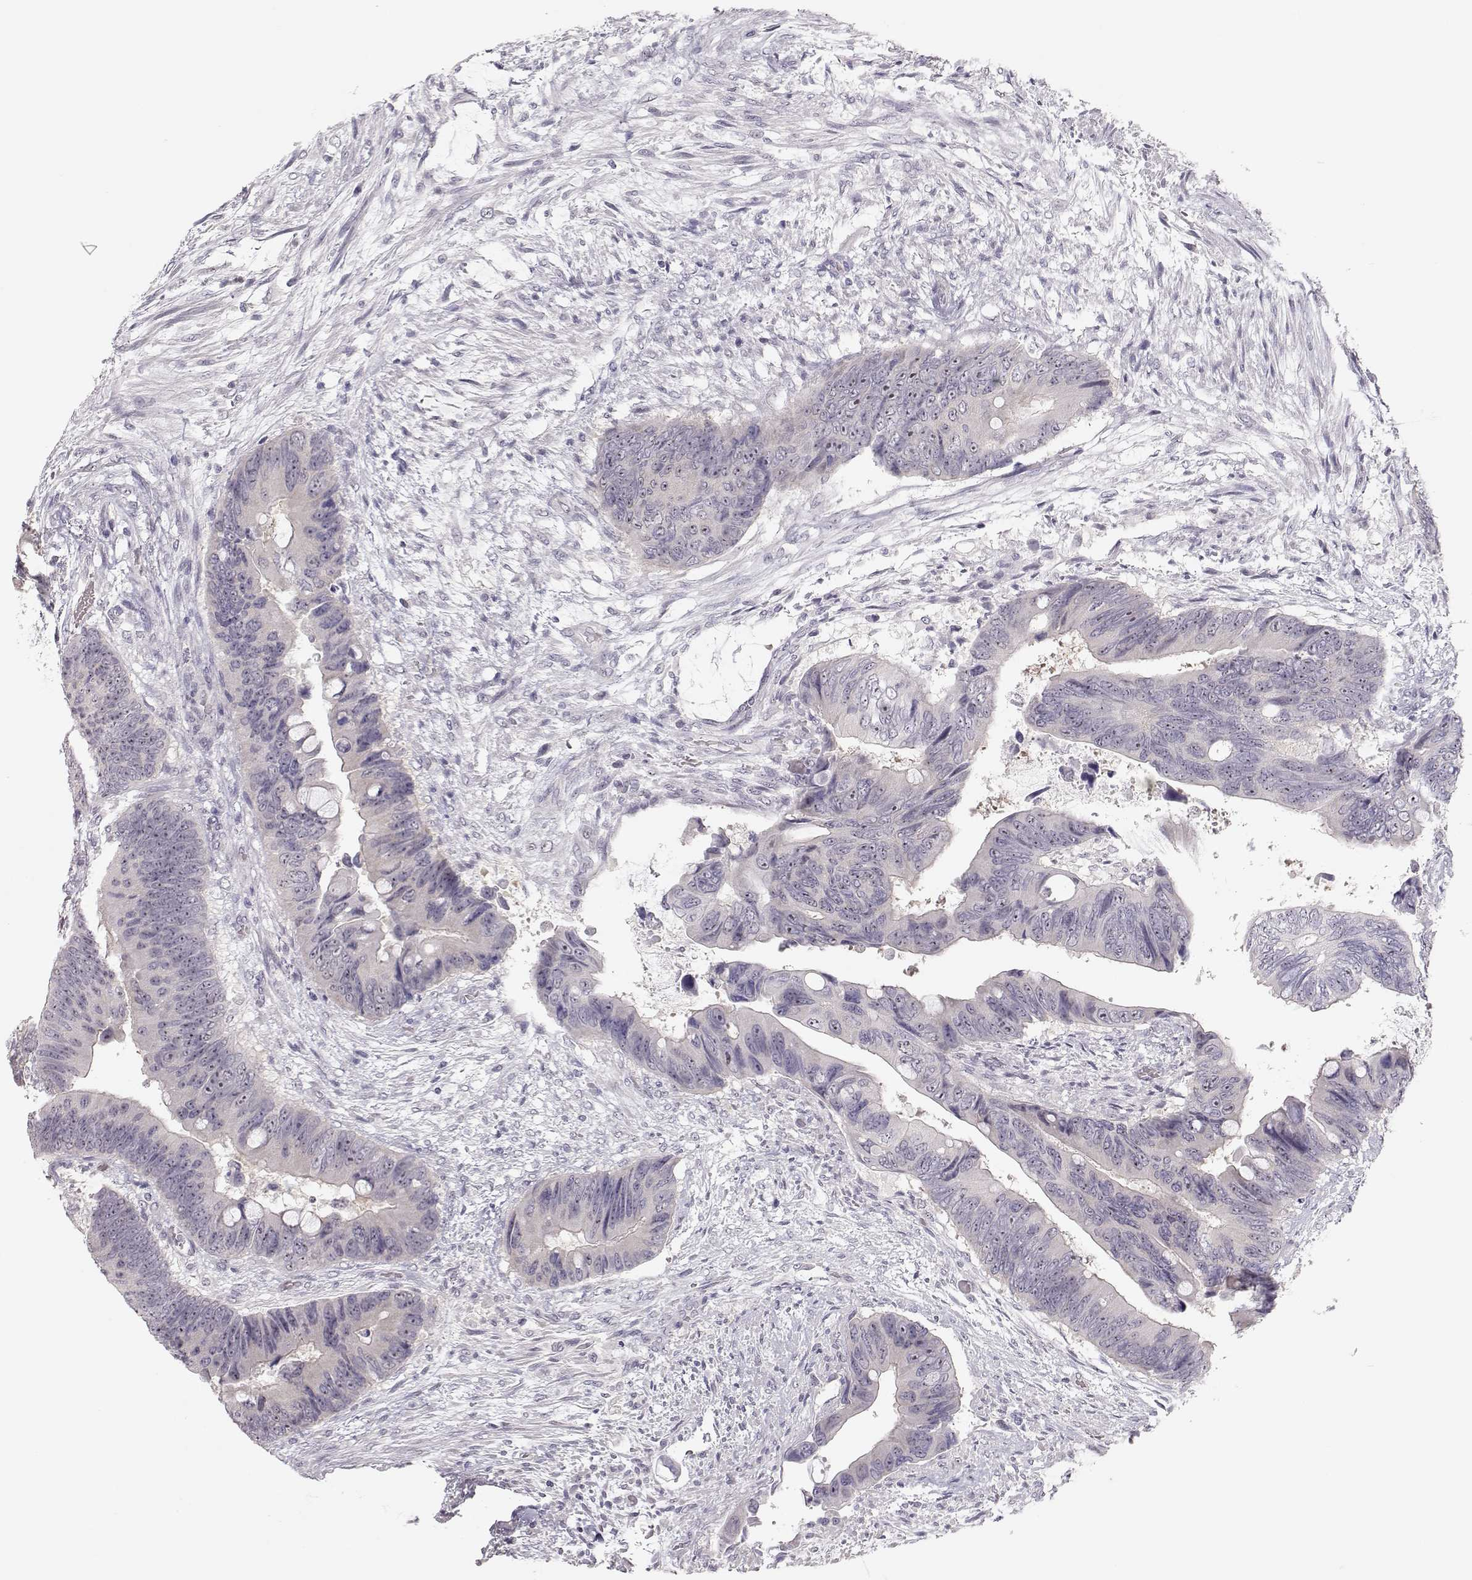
{"staining": {"intensity": "negative", "quantity": "none", "location": "none"}, "tissue": "colorectal cancer", "cell_type": "Tumor cells", "image_type": "cancer", "snomed": [{"axis": "morphology", "description": "Adenocarcinoma, NOS"}, {"axis": "topography", "description": "Rectum"}], "caption": "A high-resolution micrograph shows immunohistochemistry staining of colorectal cancer (adenocarcinoma), which demonstrates no significant expression in tumor cells.", "gene": "FAM205A", "patient": {"sex": "male", "age": 63}}